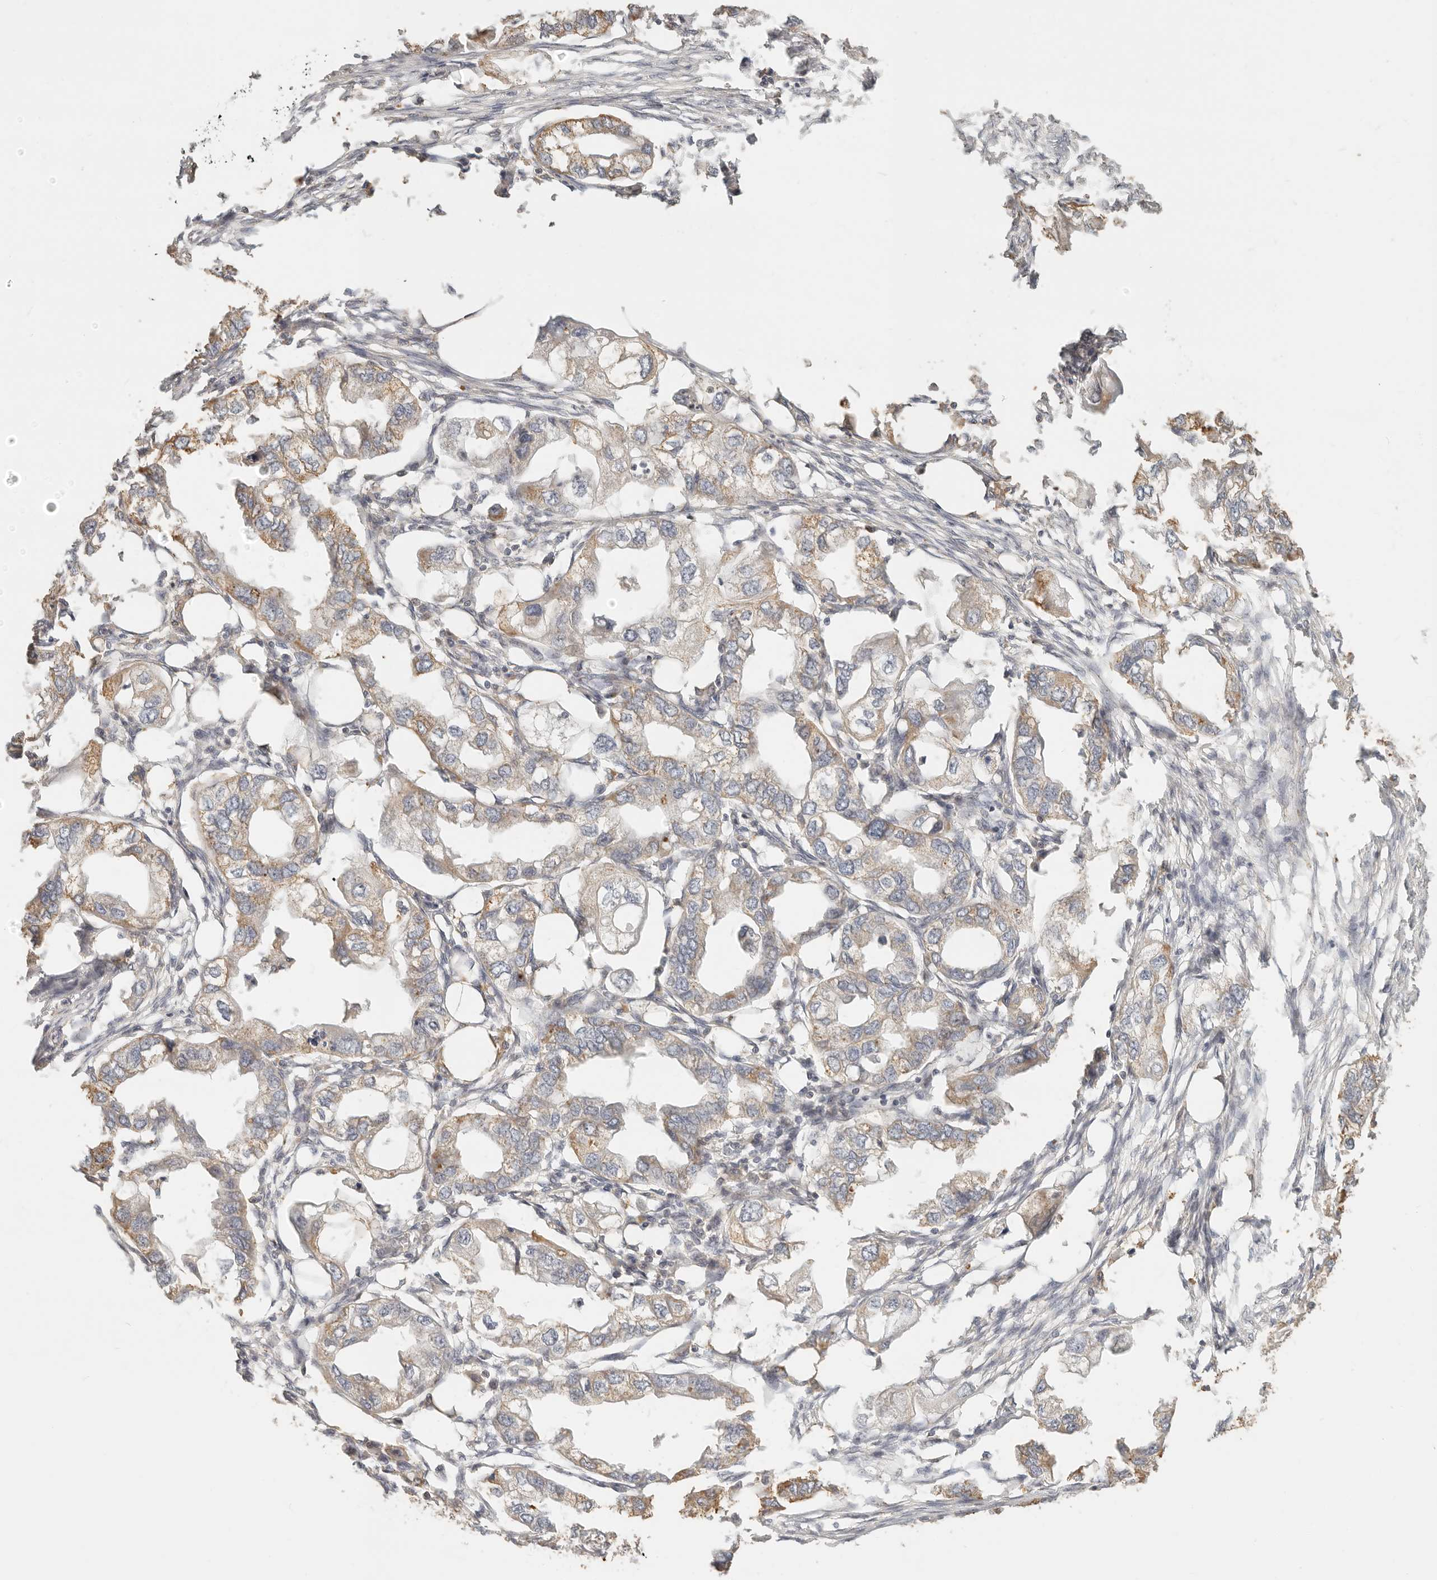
{"staining": {"intensity": "moderate", "quantity": "25%-75%", "location": "cytoplasmic/membranous"}, "tissue": "endometrial cancer", "cell_type": "Tumor cells", "image_type": "cancer", "snomed": [{"axis": "morphology", "description": "Adenocarcinoma, NOS"}, {"axis": "morphology", "description": "Adenocarcinoma, metastatic, NOS"}, {"axis": "topography", "description": "Adipose tissue"}, {"axis": "topography", "description": "Endometrium"}], "caption": "A brown stain shows moderate cytoplasmic/membranous staining of a protein in human endometrial metastatic adenocarcinoma tumor cells.", "gene": "CNMD", "patient": {"sex": "female", "age": 67}}